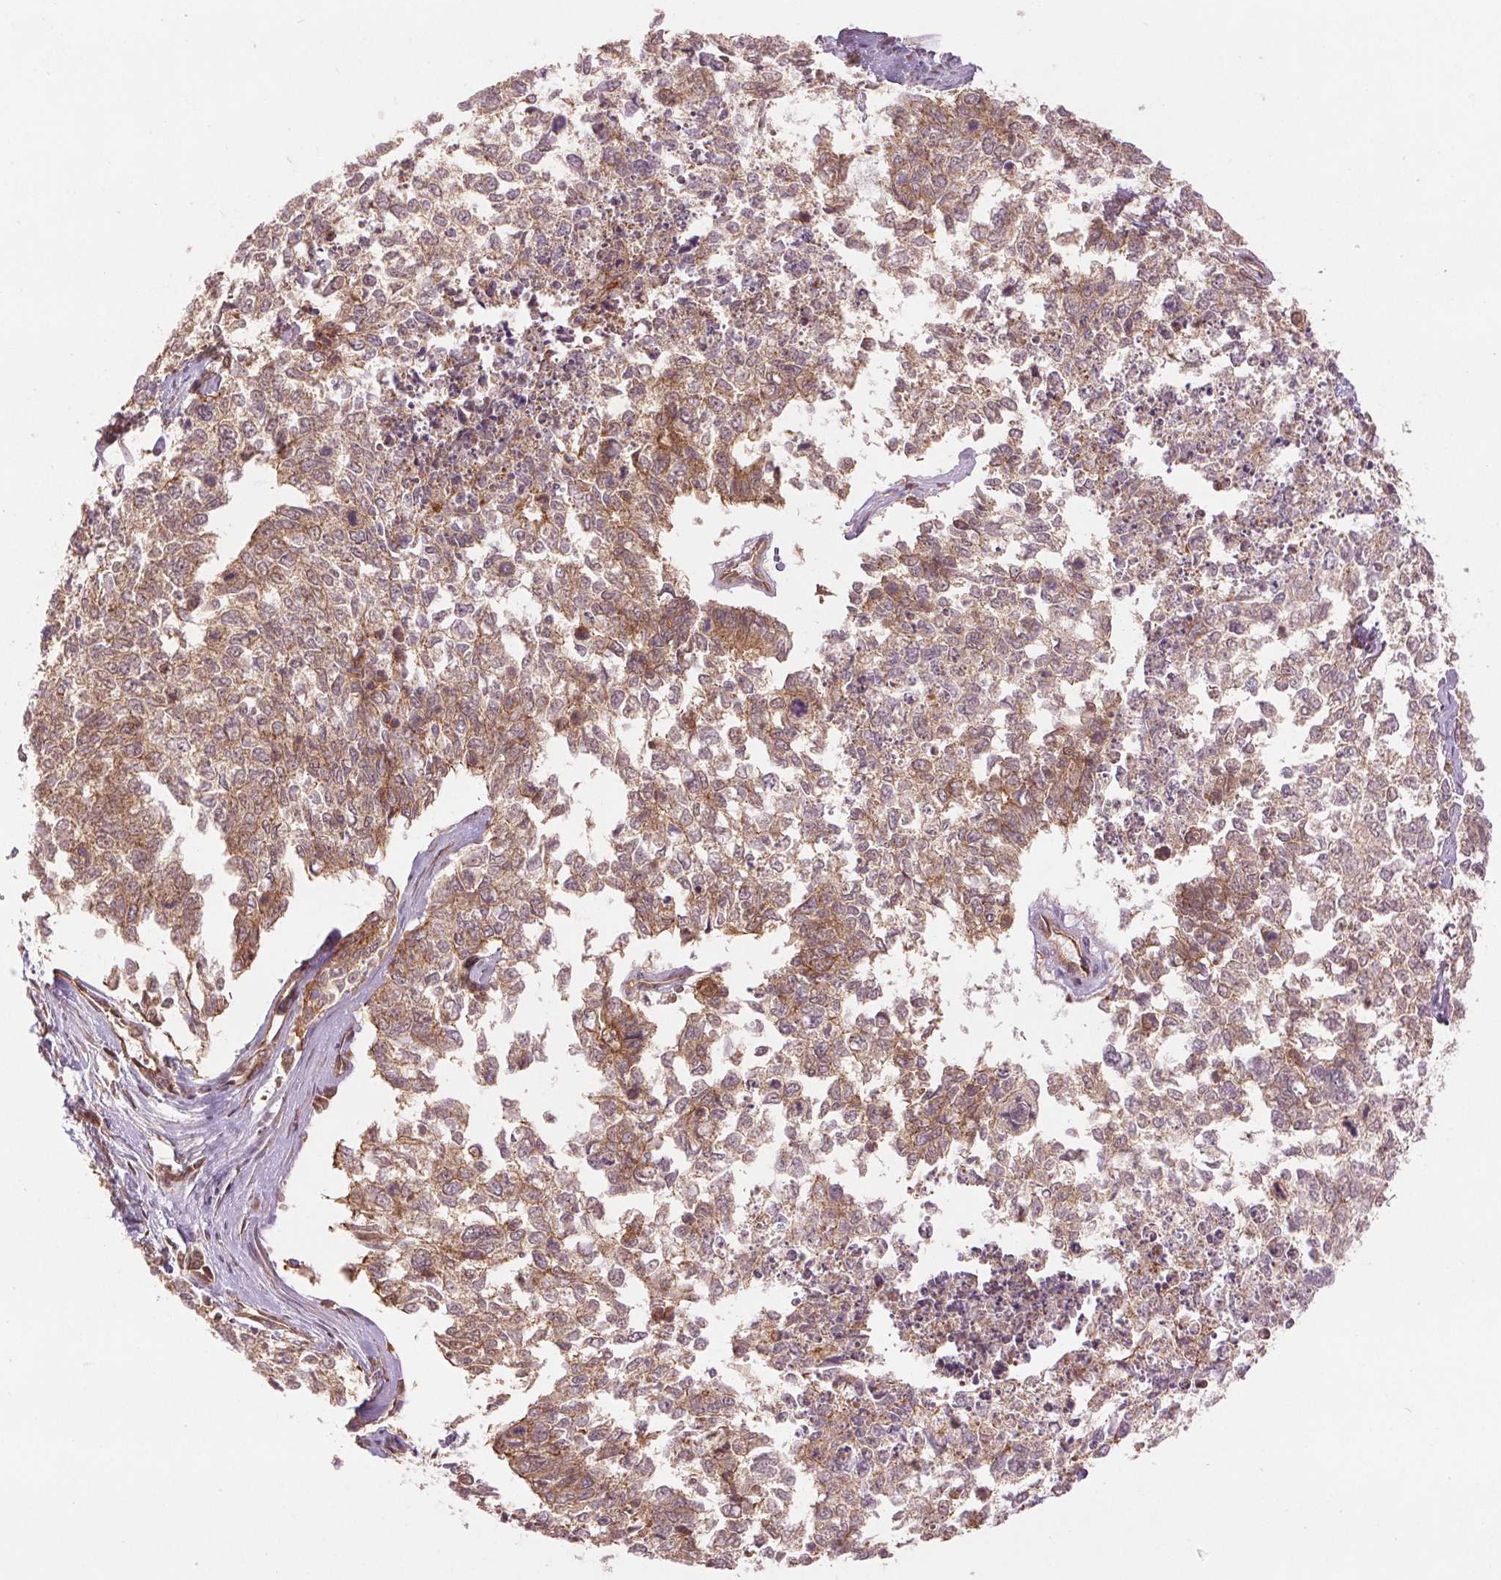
{"staining": {"intensity": "moderate", "quantity": ">75%", "location": "cytoplasmic/membranous"}, "tissue": "cervical cancer", "cell_type": "Tumor cells", "image_type": "cancer", "snomed": [{"axis": "morphology", "description": "Adenocarcinoma, NOS"}, {"axis": "topography", "description": "Cervix"}], "caption": "A photomicrograph of cervical cancer (adenocarcinoma) stained for a protein displays moderate cytoplasmic/membranous brown staining in tumor cells.", "gene": "STARD7", "patient": {"sex": "female", "age": 63}}